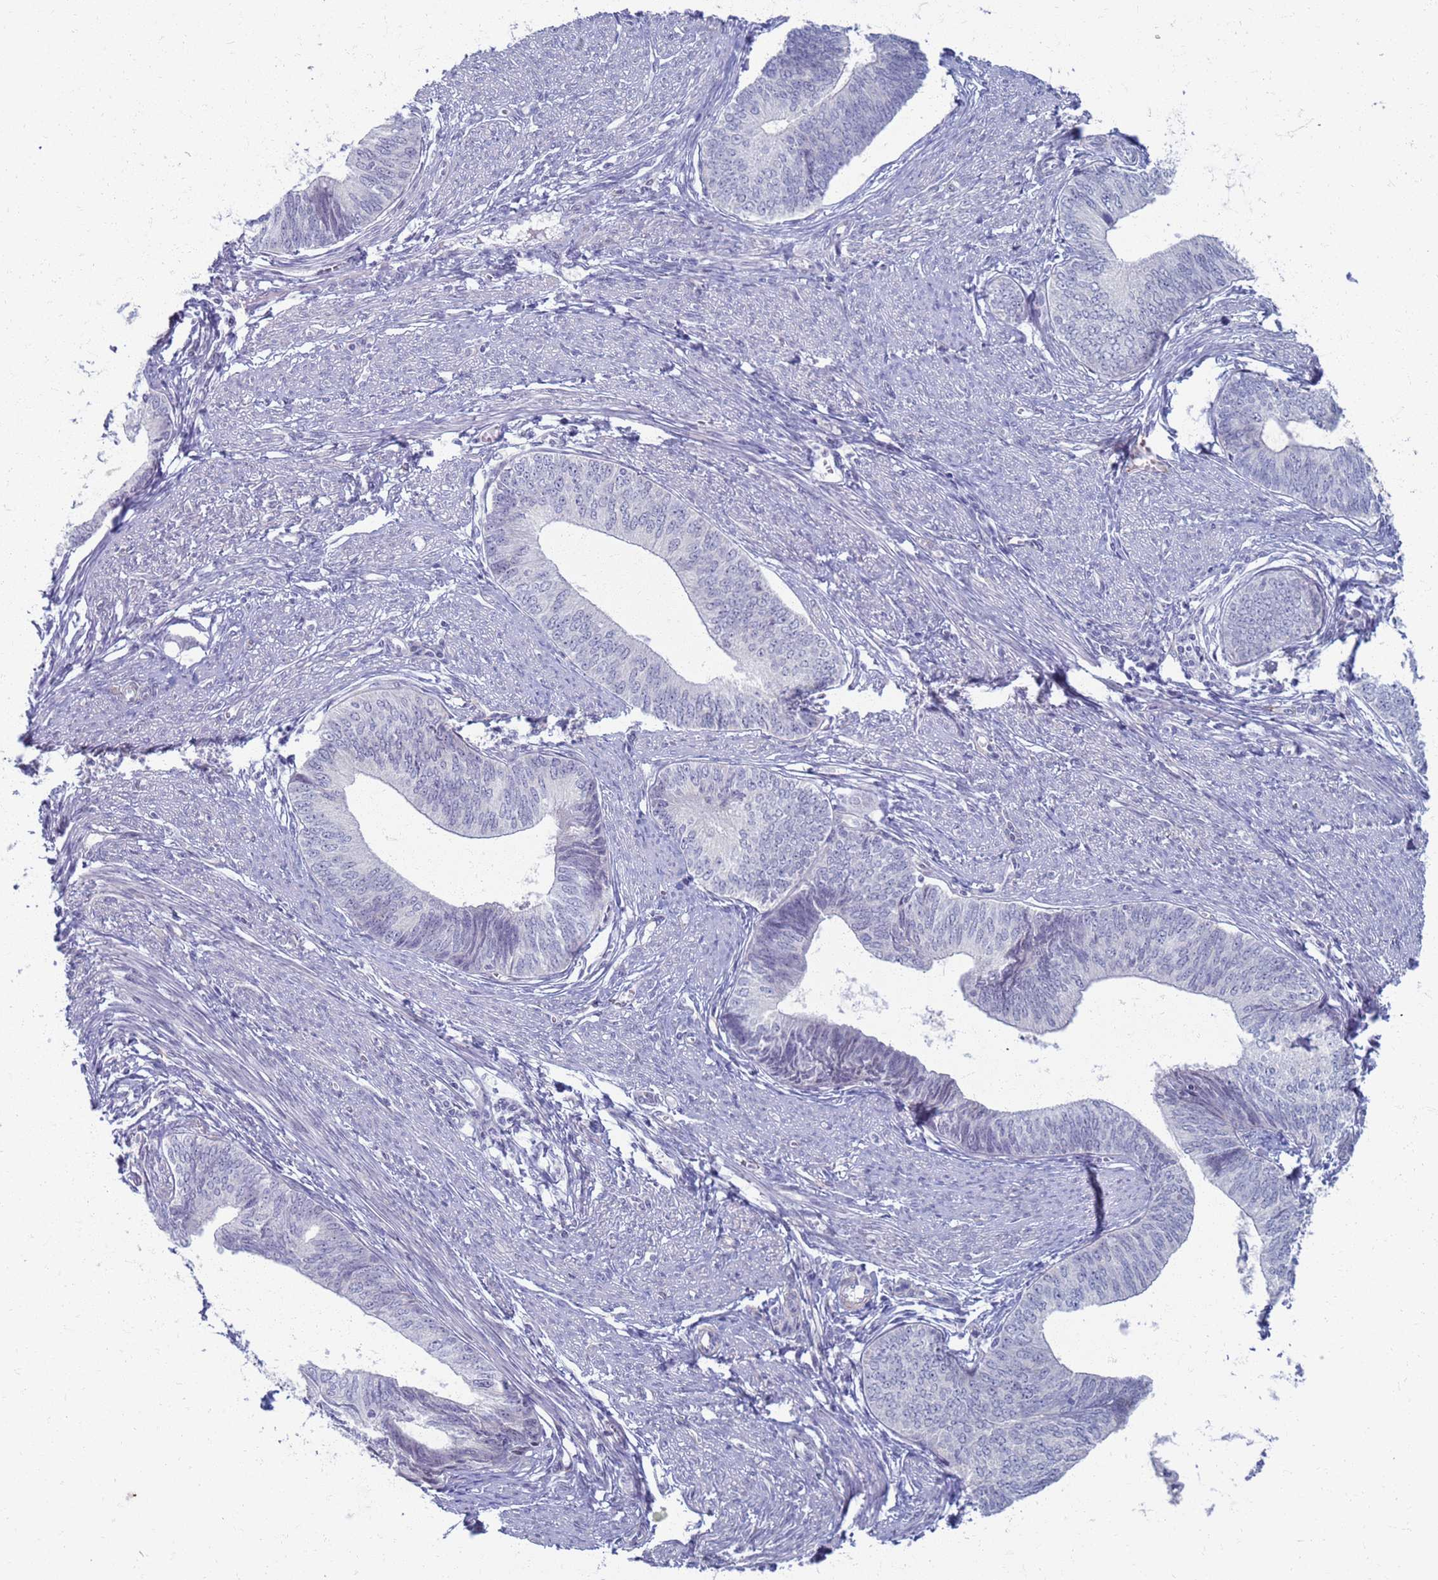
{"staining": {"intensity": "negative", "quantity": "none", "location": "none"}, "tissue": "endometrial cancer", "cell_type": "Tumor cells", "image_type": "cancer", "snomed": [{"axis": "morphology", "description": "Adenocarcinoma, NOS"}, {"axis": "topography", "description": "Endometrium"}], "caption": "Endometrial adenocarcinoma stained for a protein using immunohistochemistry (IHC) reveals no expression tumor cells.", "gene": "CLCA2", "patient": {"sex": "female", "age": 68}}